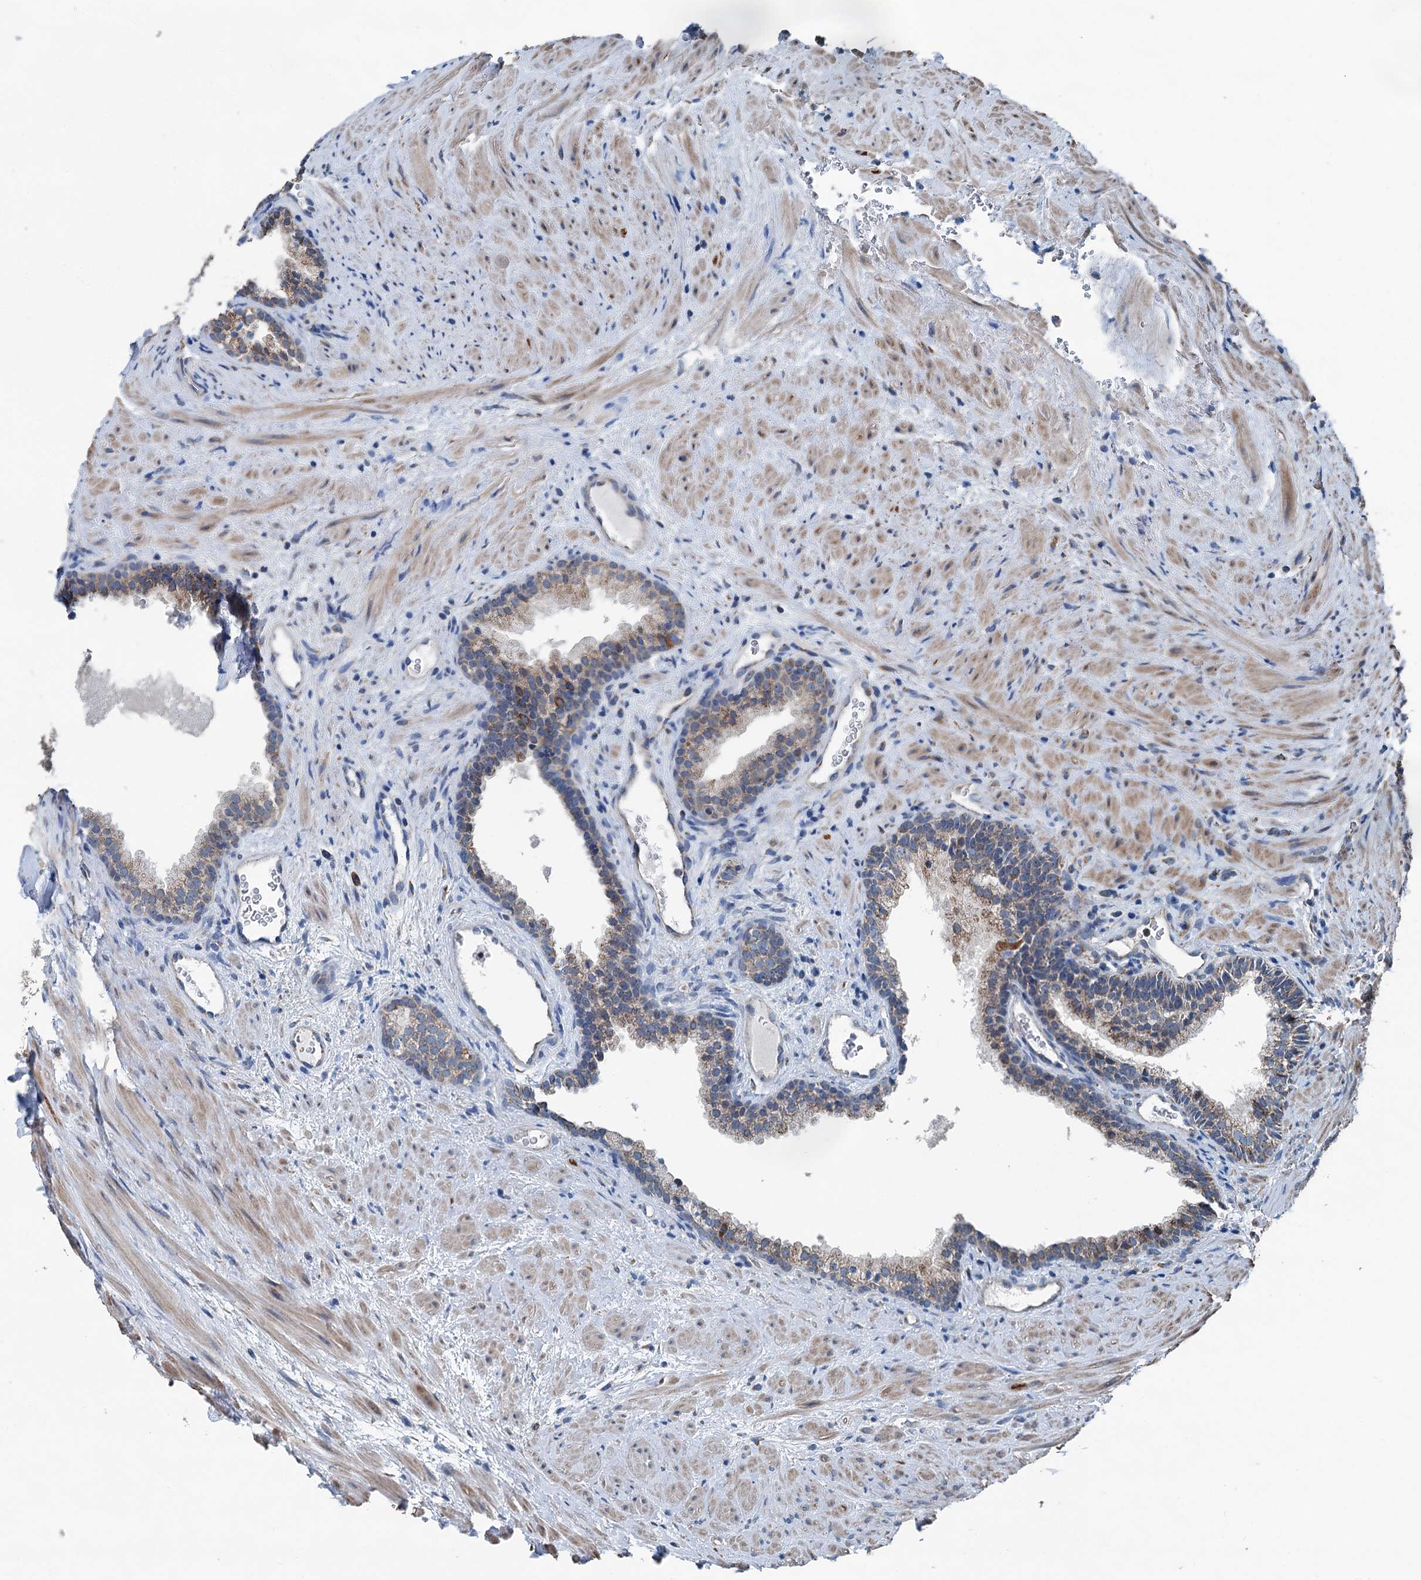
{"staining": {"intensity": "moderate", "quantity": "25%-75%", "location": "cytoplasmic/membranous"}, "tissue": "prostate", "cell_type": "Glandular cells", "image_type": "normal", "snomed": [{"axis": "morphology", "description": "Normal tissue, NOS"}, {"axis": "topography", "description": "Prostate"}], "caption": "Protein staining of unremarkable prostate reveals moderate cytoplasmic/membranous staining in approximately 25%-75% of glandular cells. The protein of interest is shown in brown color, while the nuclei are stained blue.", "gene": "TRPT1", "patient": {"sex": "male", "age": 76}}